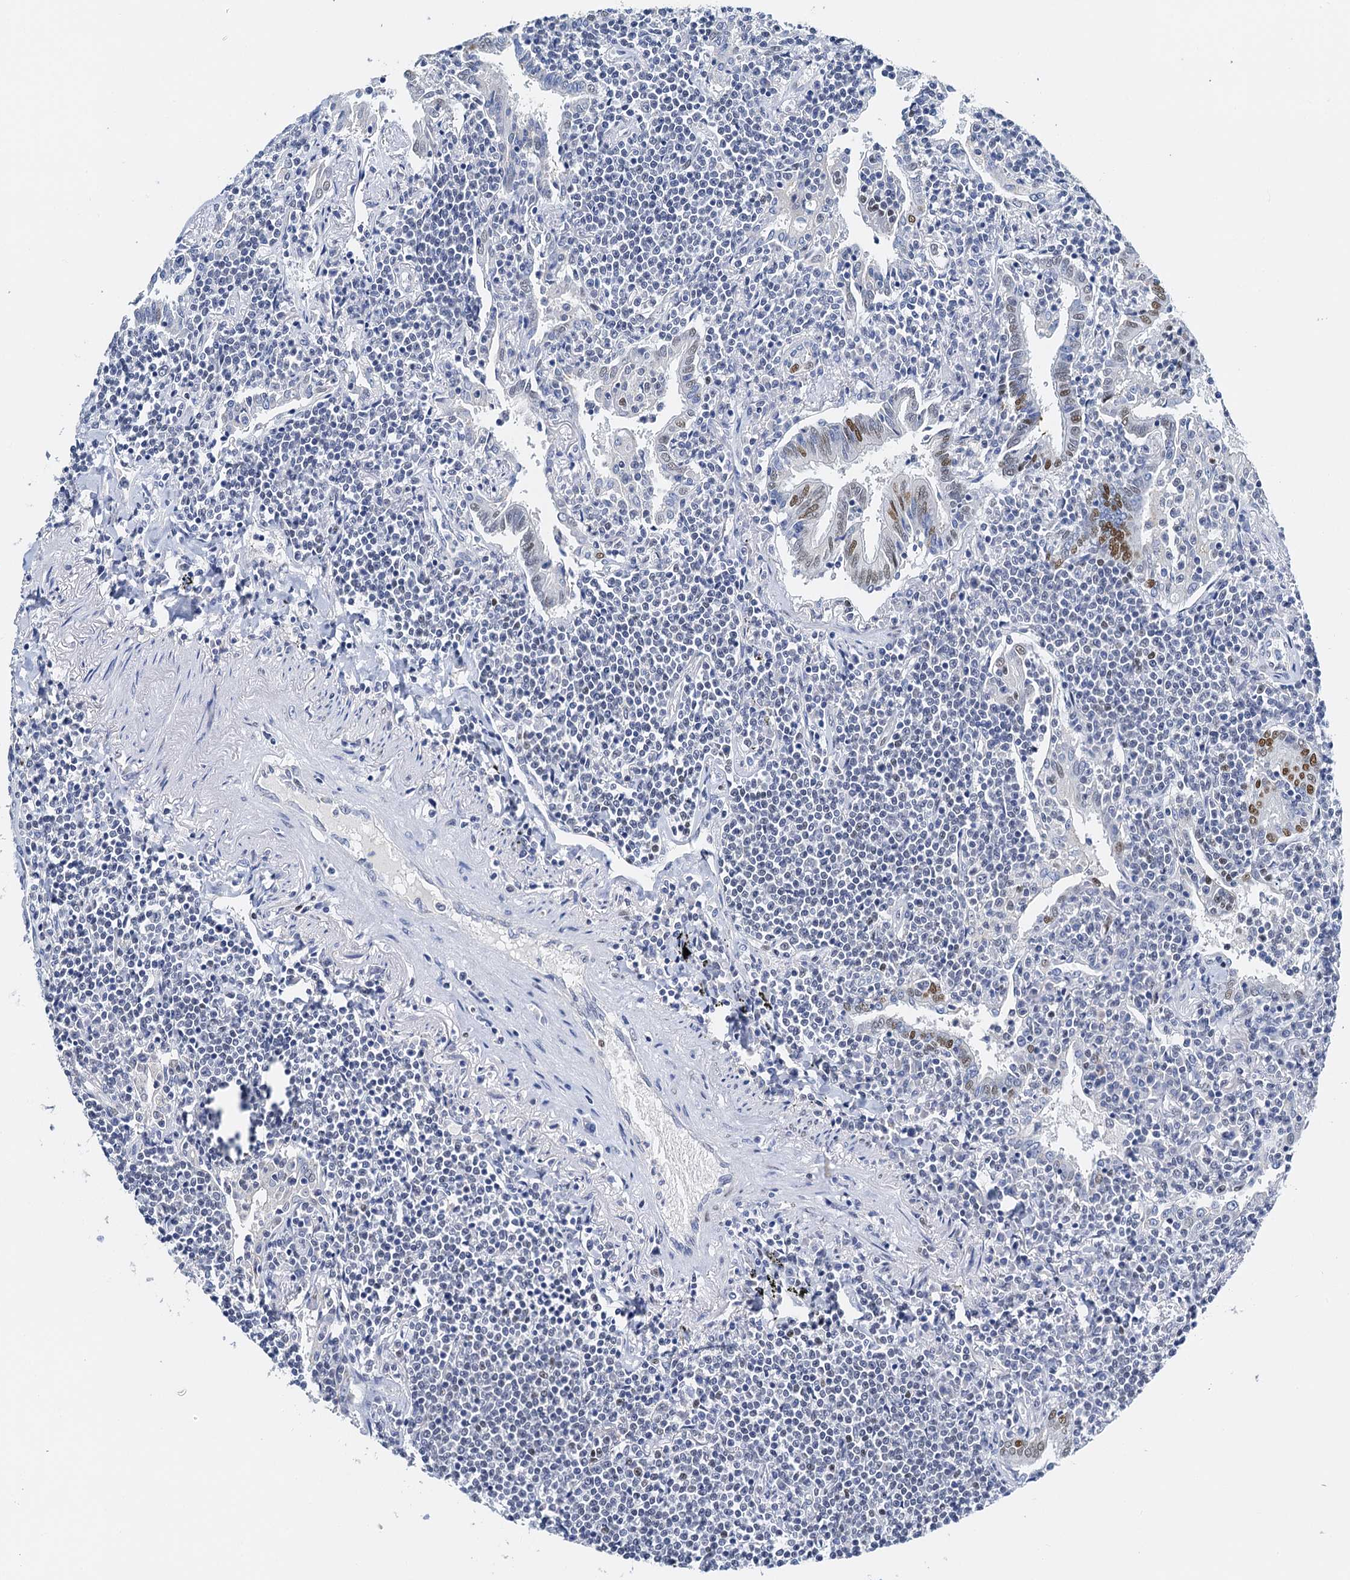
{"staining": {"intensity": "negative", "quantity": "none", "location": "none"}, "tissue": "lymphoma", "cell_type": "Tumor cells", "image_type": "cancer", "snomed": [{"axis": "morphology", "description": "Malignant lymphoma, non-Hodgkin's type, Low grade"}, {"axis": "topography", "description": "Lung"}], "caption": "Human lymphoma stained for a protein using immunohistochemistry displays no positivity in tumor cells.", "gene": "SLTM", "patient": {"sex": "female", "age": 71}}